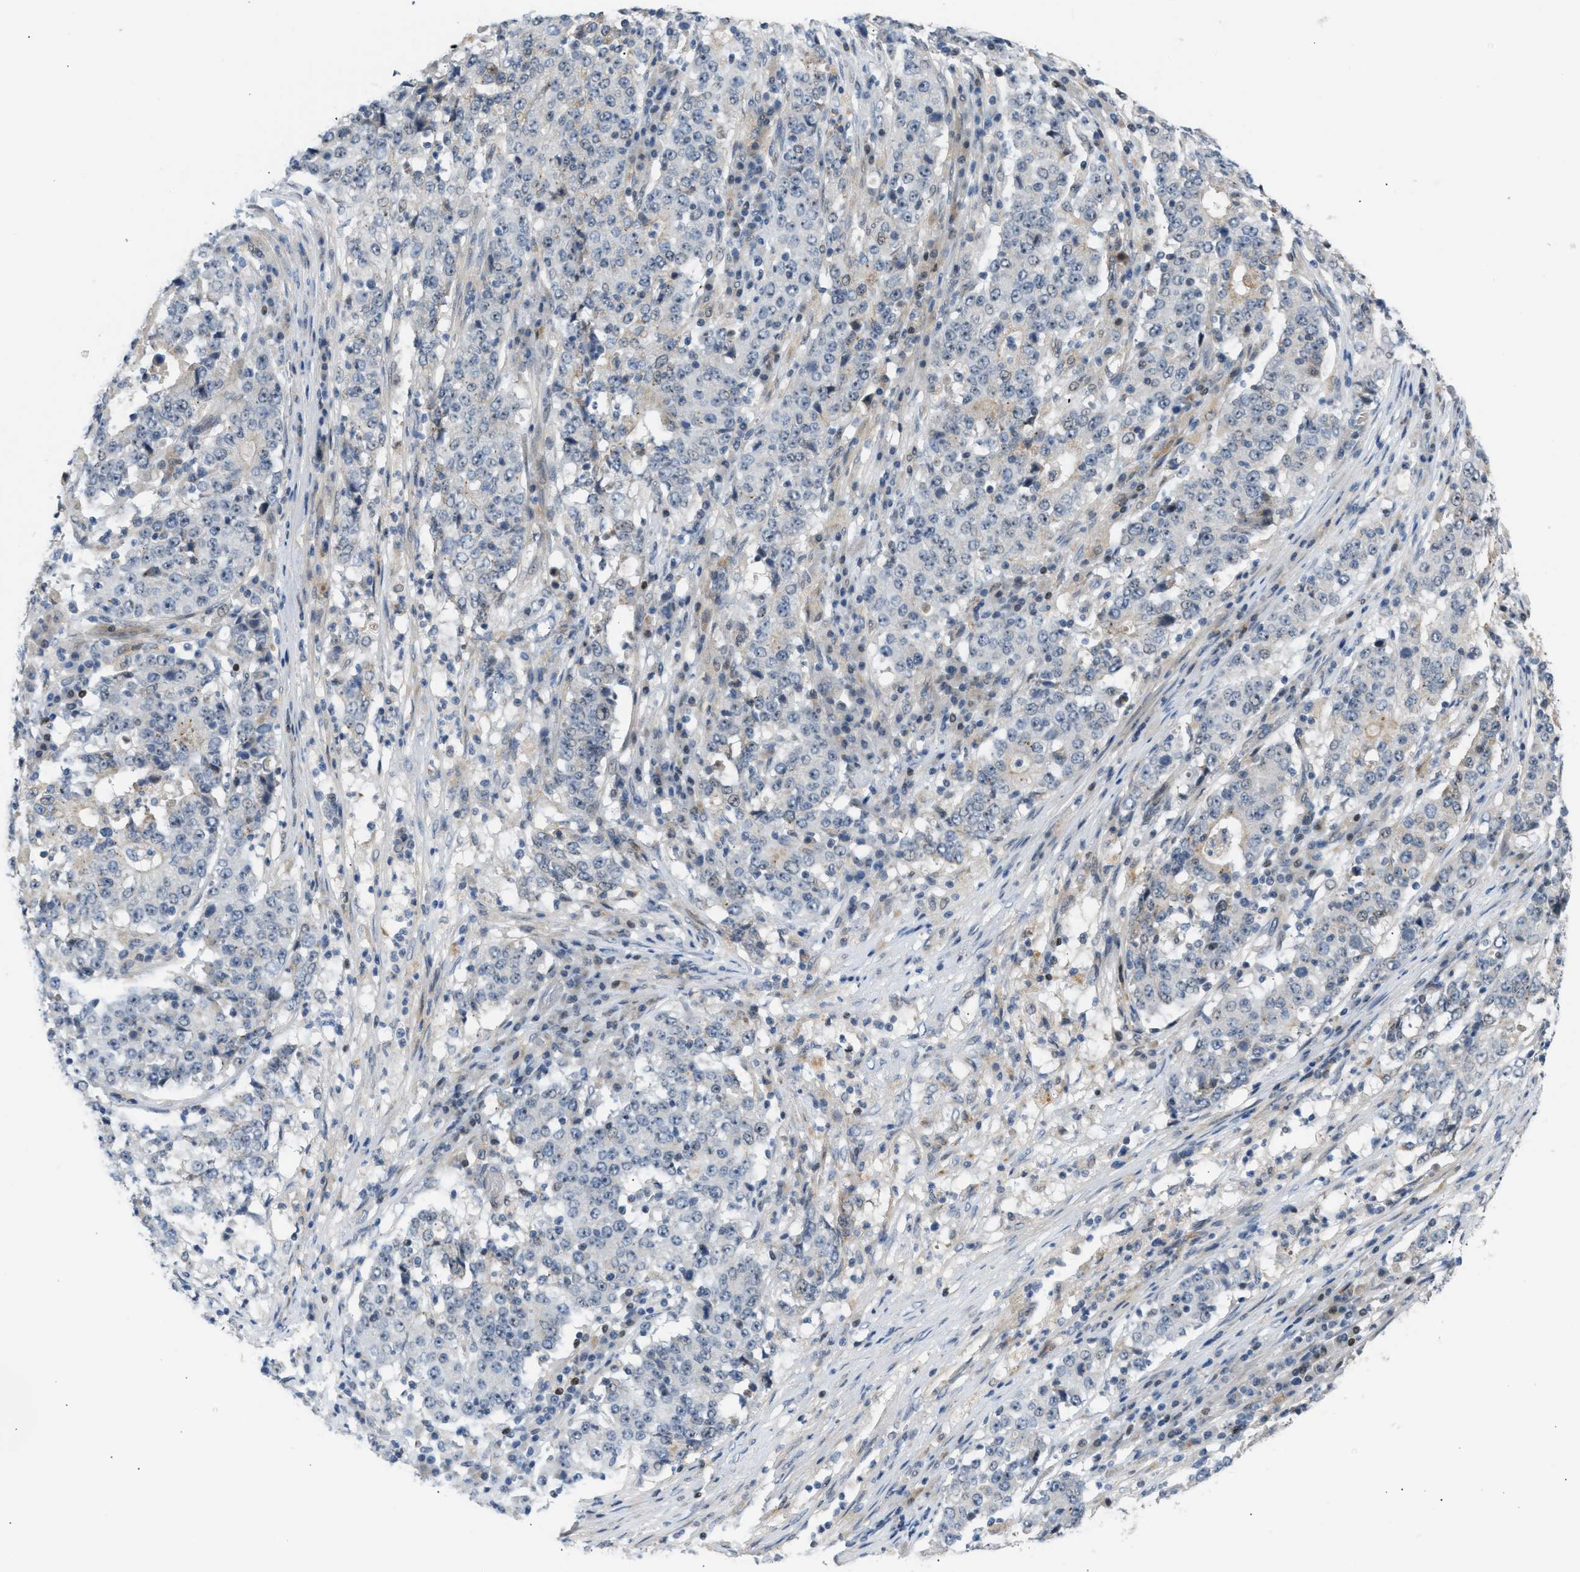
{"staining": {"intensity": "negative", "quantity": "none", "location": "none"}, "tissue": "stomach cancer", "cell_type": "Tumor cells", "image_type": "cancer", "snomed": [{"axis": "morphology", "description": "Adenocarcinoma, NOS"}, {"axis": "topography", "description": "Stomach"}], "caption": "Tumor cells are negative for protein expression in human adenocarcinoma (stomach). Nuclei are stained in blue.", "gene": "NPS", "patient": {"sex": "male", "age": 59}}